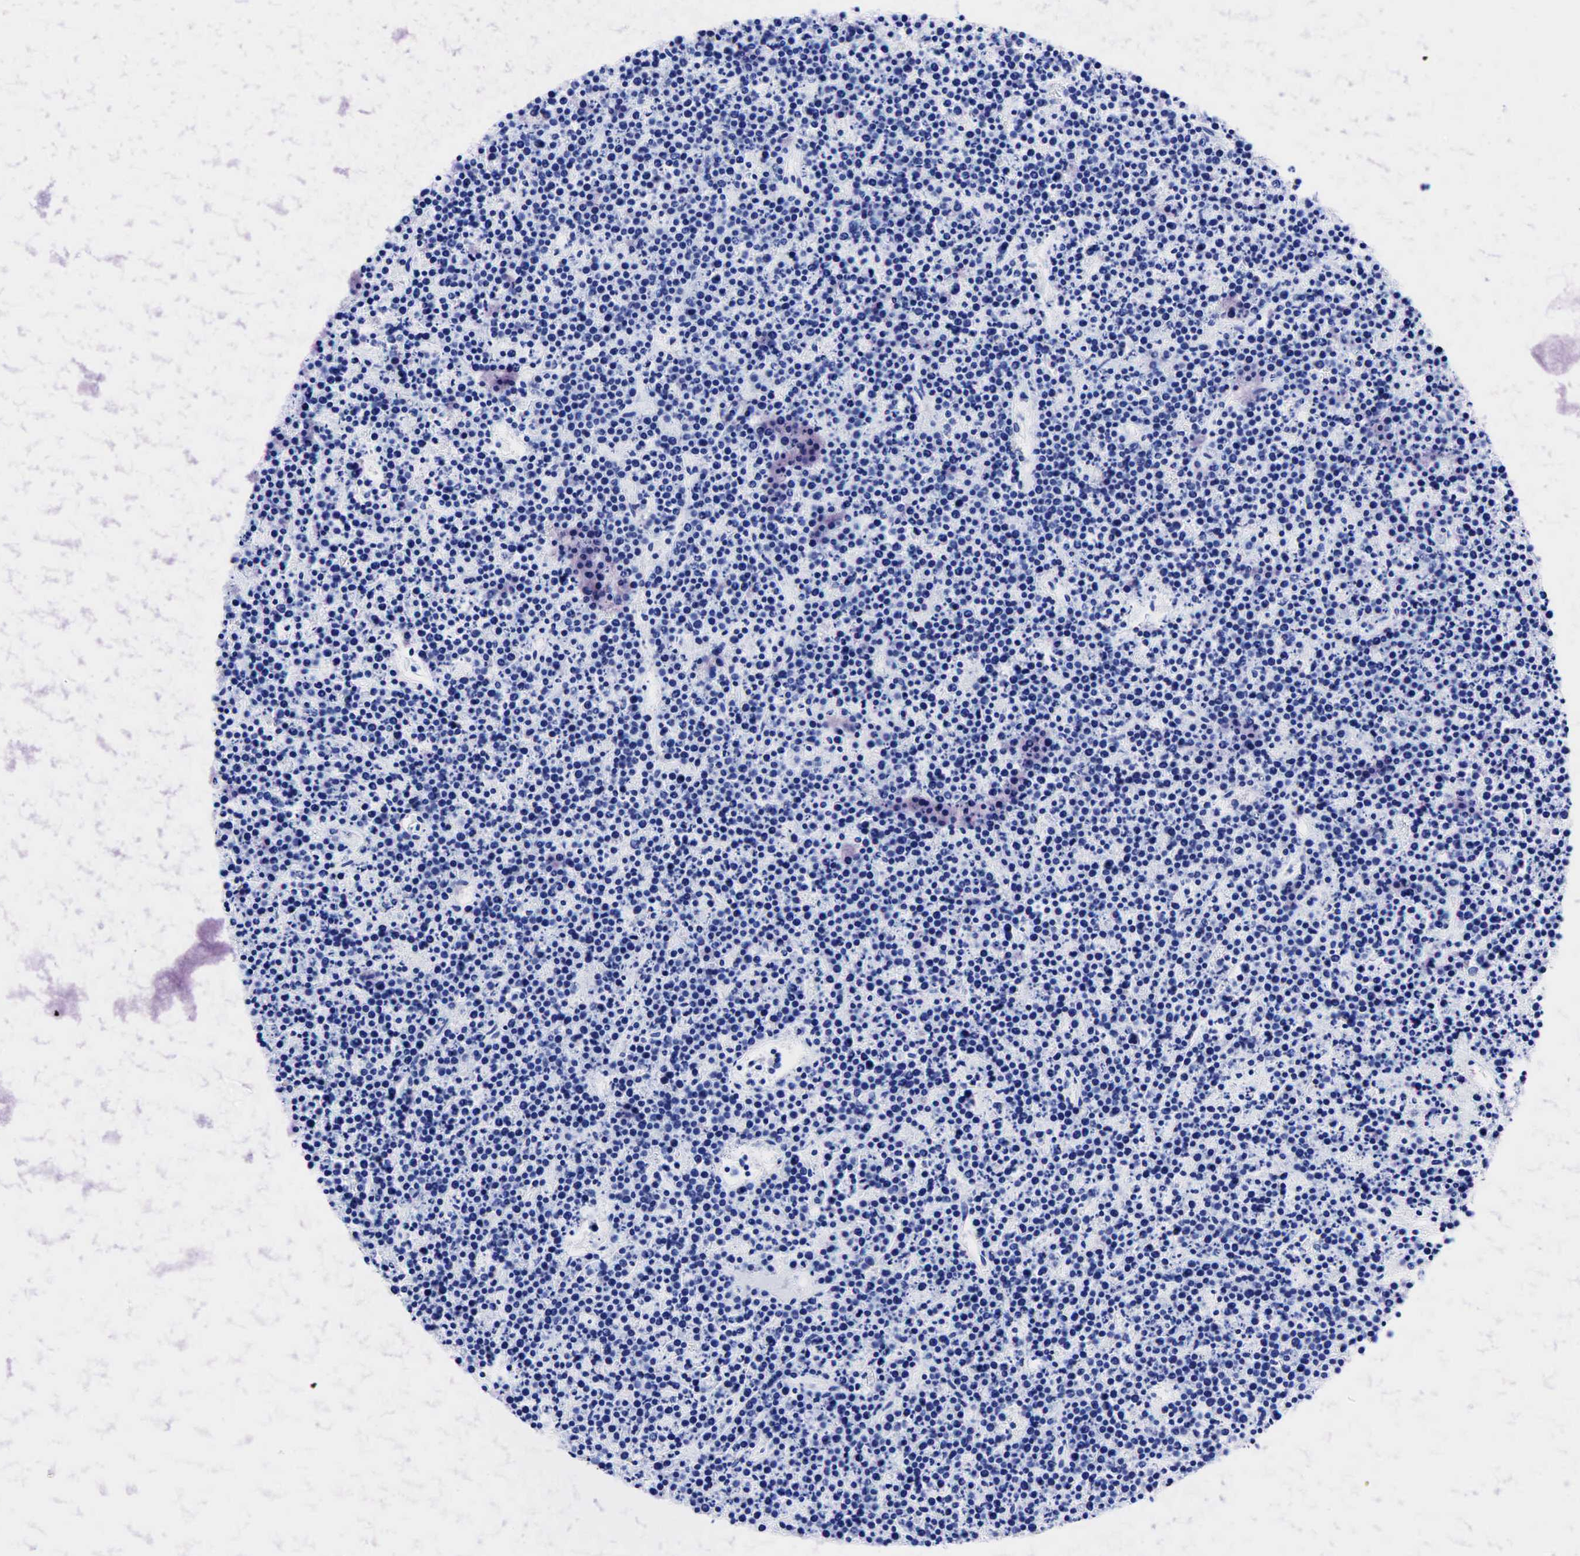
{"staining": {"intensity": "negative", "quantity": "none", "location": "none"}, "tissue": "lymphoma", "cell_type": "Tumor cells", "image_type": "cancer", "snomed": [{"axis": "morphology", "description": "Malignant lymphoma, non-Hodgkin's type, High grade"}, {"axis": "topography", "description": "Ovary"}], "caption": "The immunohistochemistry image has no significant staining in tumor cells of lymphoma tissue. Brightfield microscopy of immunohistochemistry stained with DAB (brown) and hematoxylin (blue), captured at high magnification.", "gene": "KRT19", "patient": {"sex": "female", "age": 56}}